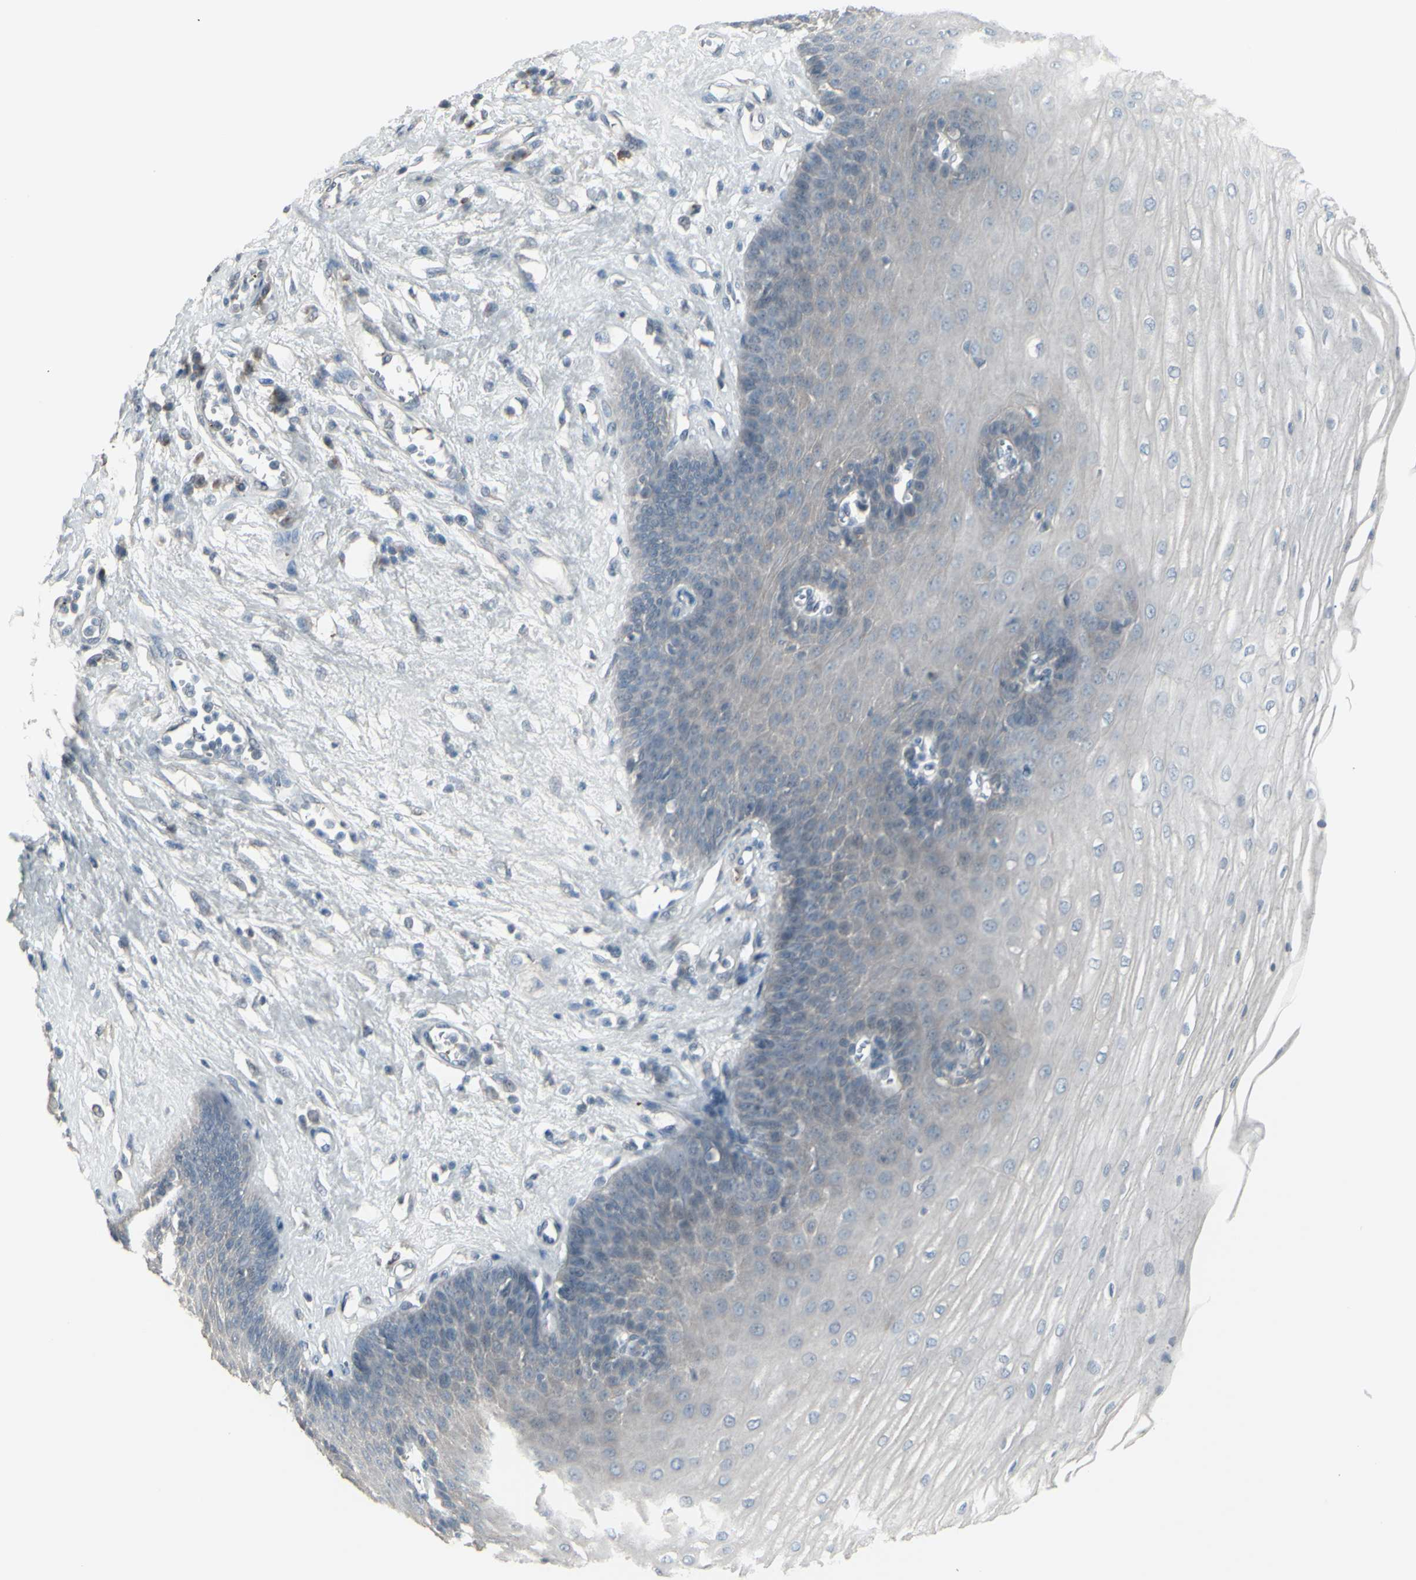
{"staining": {"intensity": "negative", "quantity": "none", "location": "none"}, "tissue": "esophagus", "cell_type": "Squamous epithelial cells", "image_type": "normal", "snomed": [{"axis": "morphology", "description": "Normal tissue, NOS"}, {"axis": "morphology", "description": "Squamous cell carcinoma, NOS"}, {"axis": "topography", "description": "Esophagus"}], "caption": "Immunohistochemistry (IHC) of normal esophagus shows no positivity in squamous epithelial cells.", "gene": "CD79B", "patient": {"sex": "male", "age": 65}}